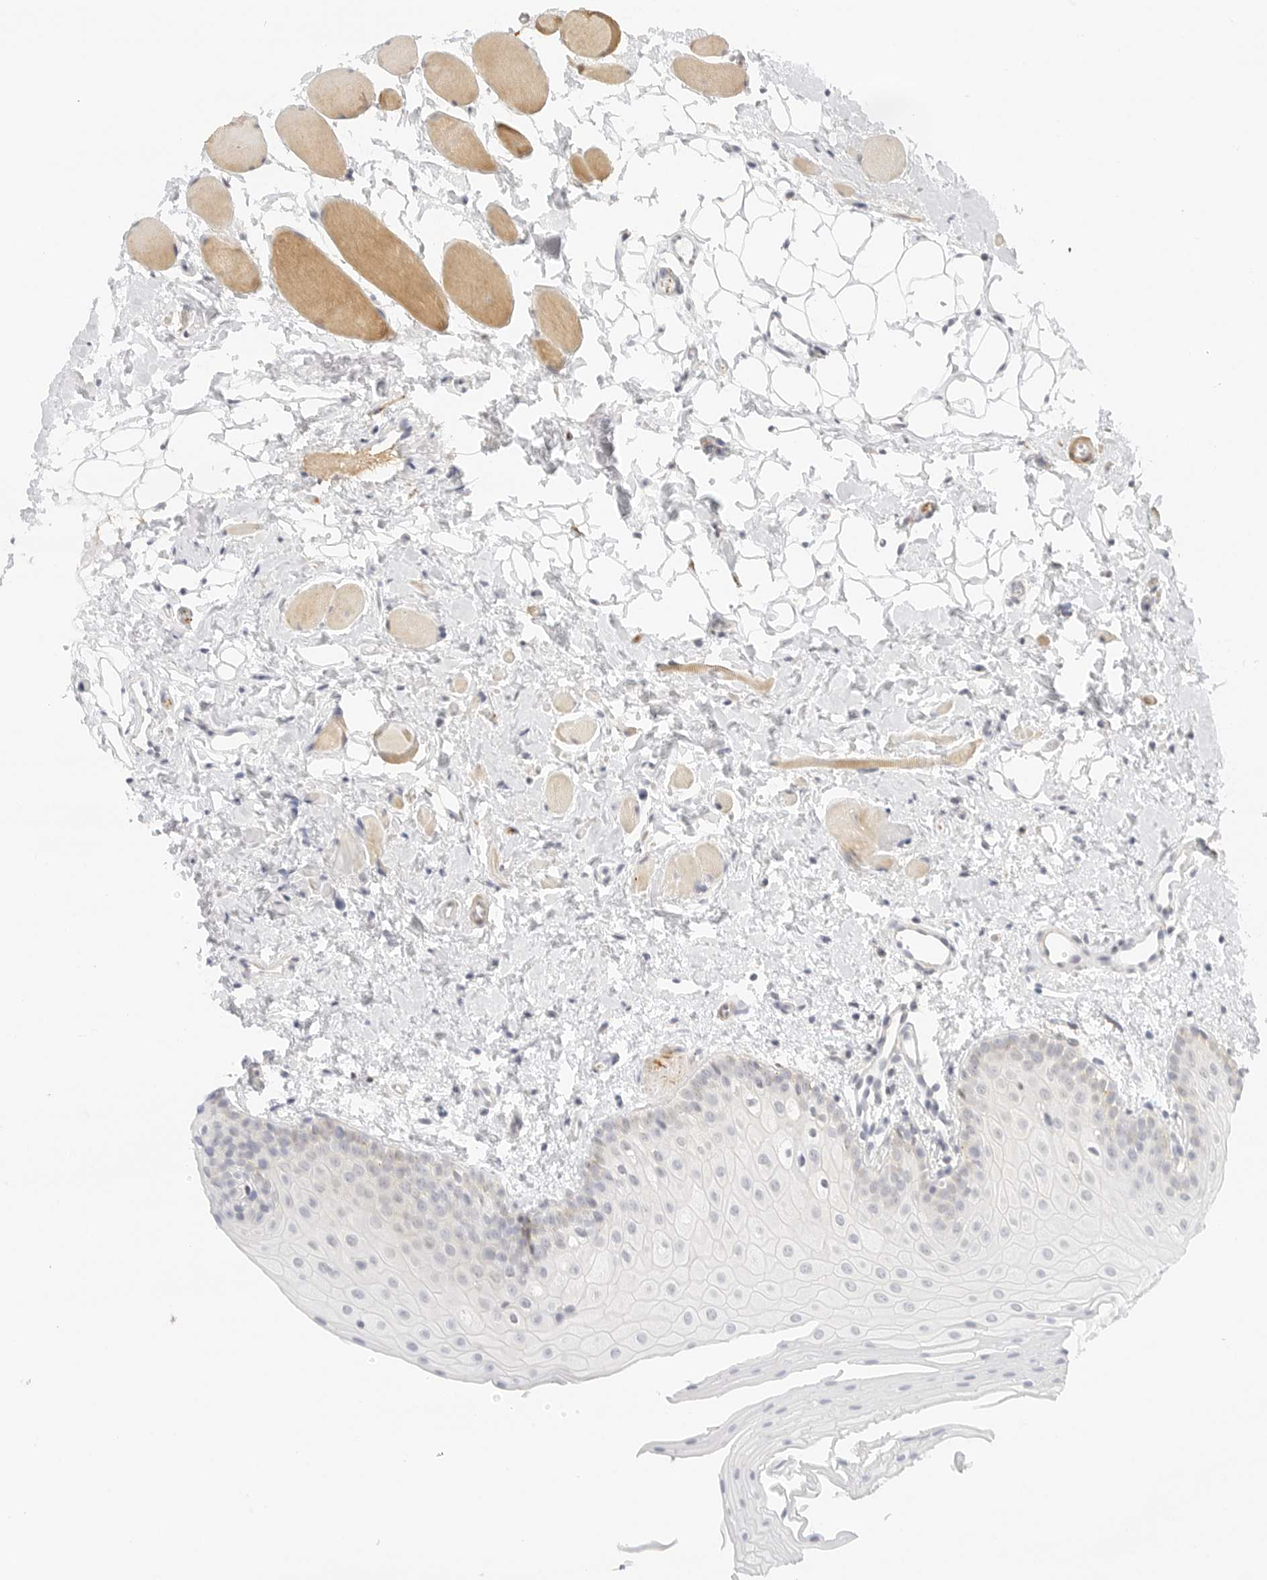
{"staining": {"intensity": "weak", "quantity": "<25%", "location": "cytoplasmic/membranous"}, "tissue": "oral mucosa", "cell_type": "Squamous epithelial cells", "image_type": "normal", "snomed": [{"axis": "morphology", "description": "Normal tissue, NOS"}, {"axis": "topography", "description": "Oral tissue"}], "caption": "A micrograph of oral mucosa stained for a protein displays no brown staining in squamous epithelial cells.", "gene": "PCDH19", "patient": {"sex": "male", "age": 28}}